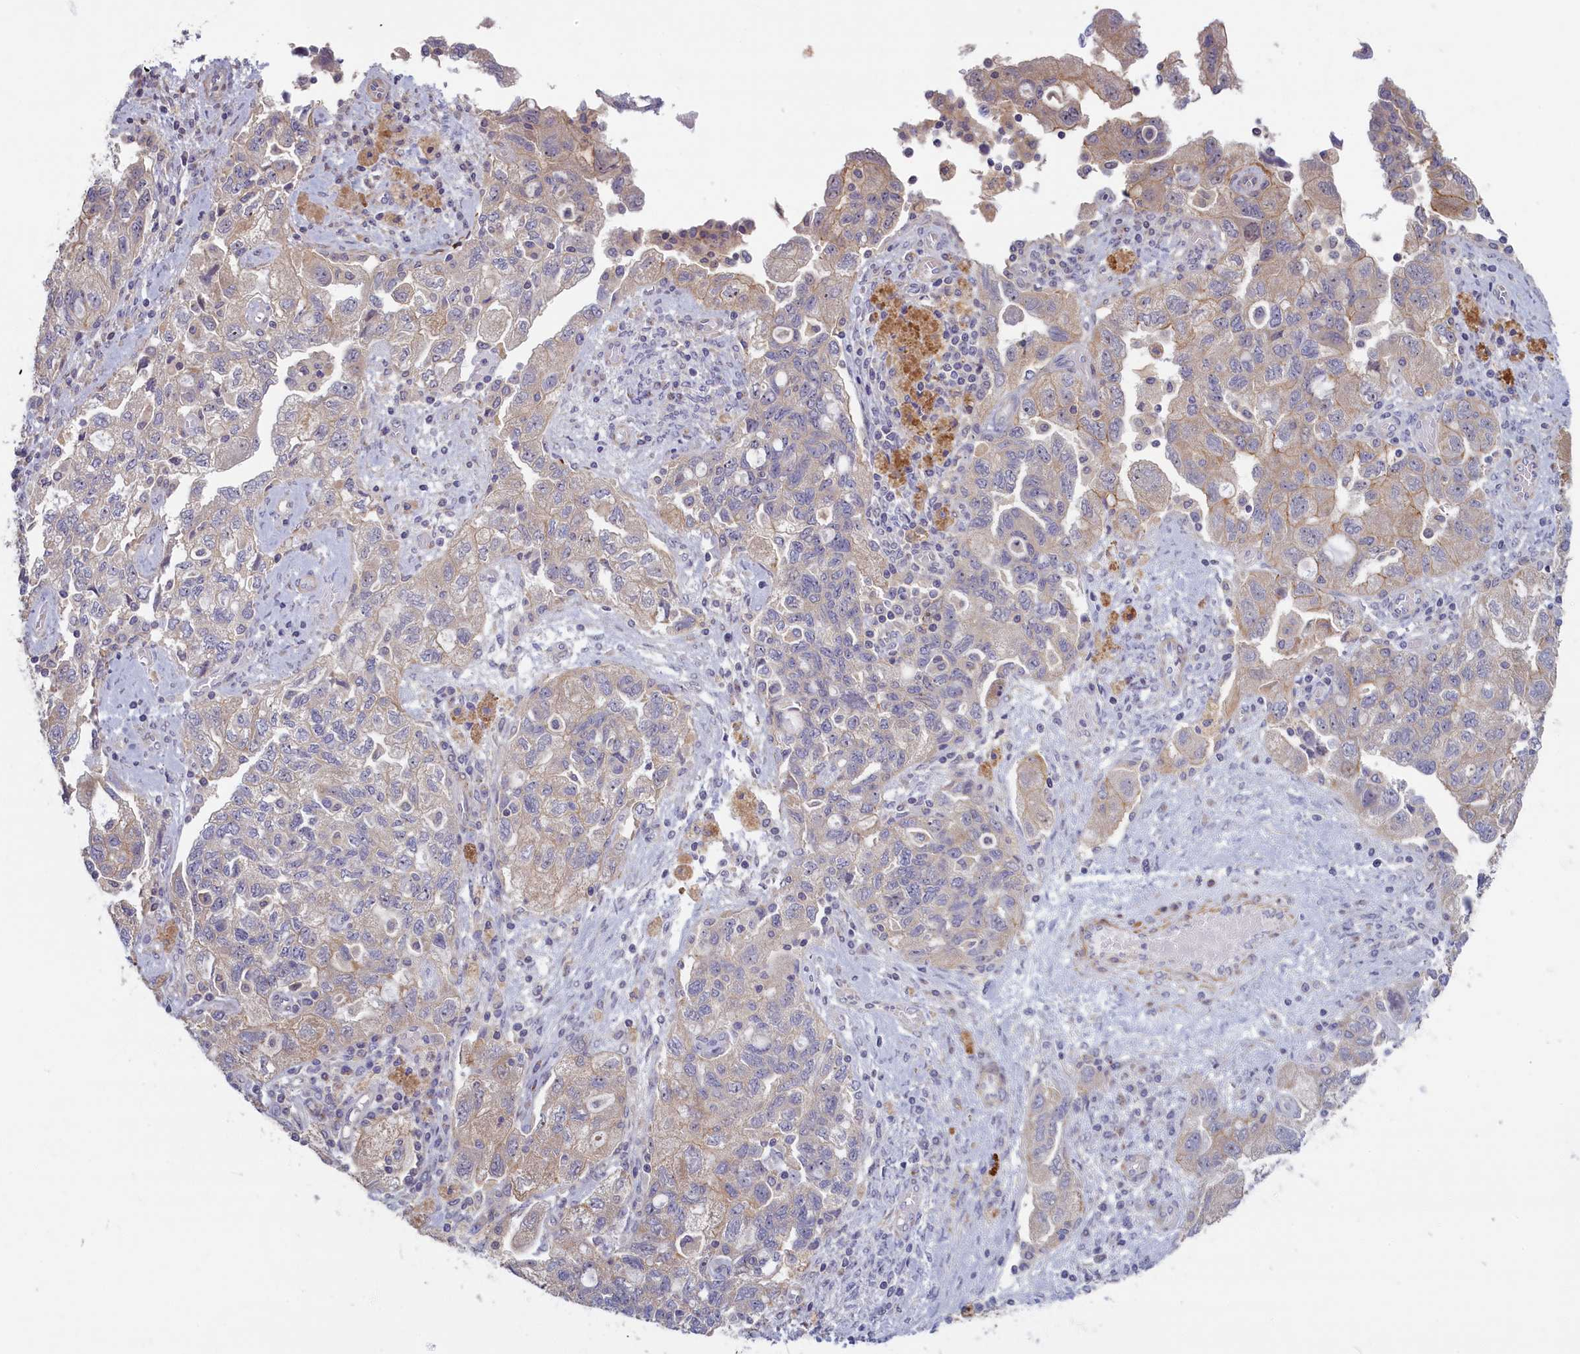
{"staining": {"intensity": "negative", "quantity": "none", "location": "none"}, "tissue": "ovarian cancer", "cell_type": "Tumor cells", "image_type": "cancer", "snomed": [{"axis": "morphology", "description": "Carcinoma, NOS"}, {"axis": "morphology", "description": "Cystadenocarcinoma, serous, NOS"}, {"axis": "topography", "description": "Ovary"}], "caption": "Protein analysis of ovarian cancer demonstrates no significant positivity in tumor cells.", "gene": "TRPM4", "patient": {"sex": "female", "age": 69}}